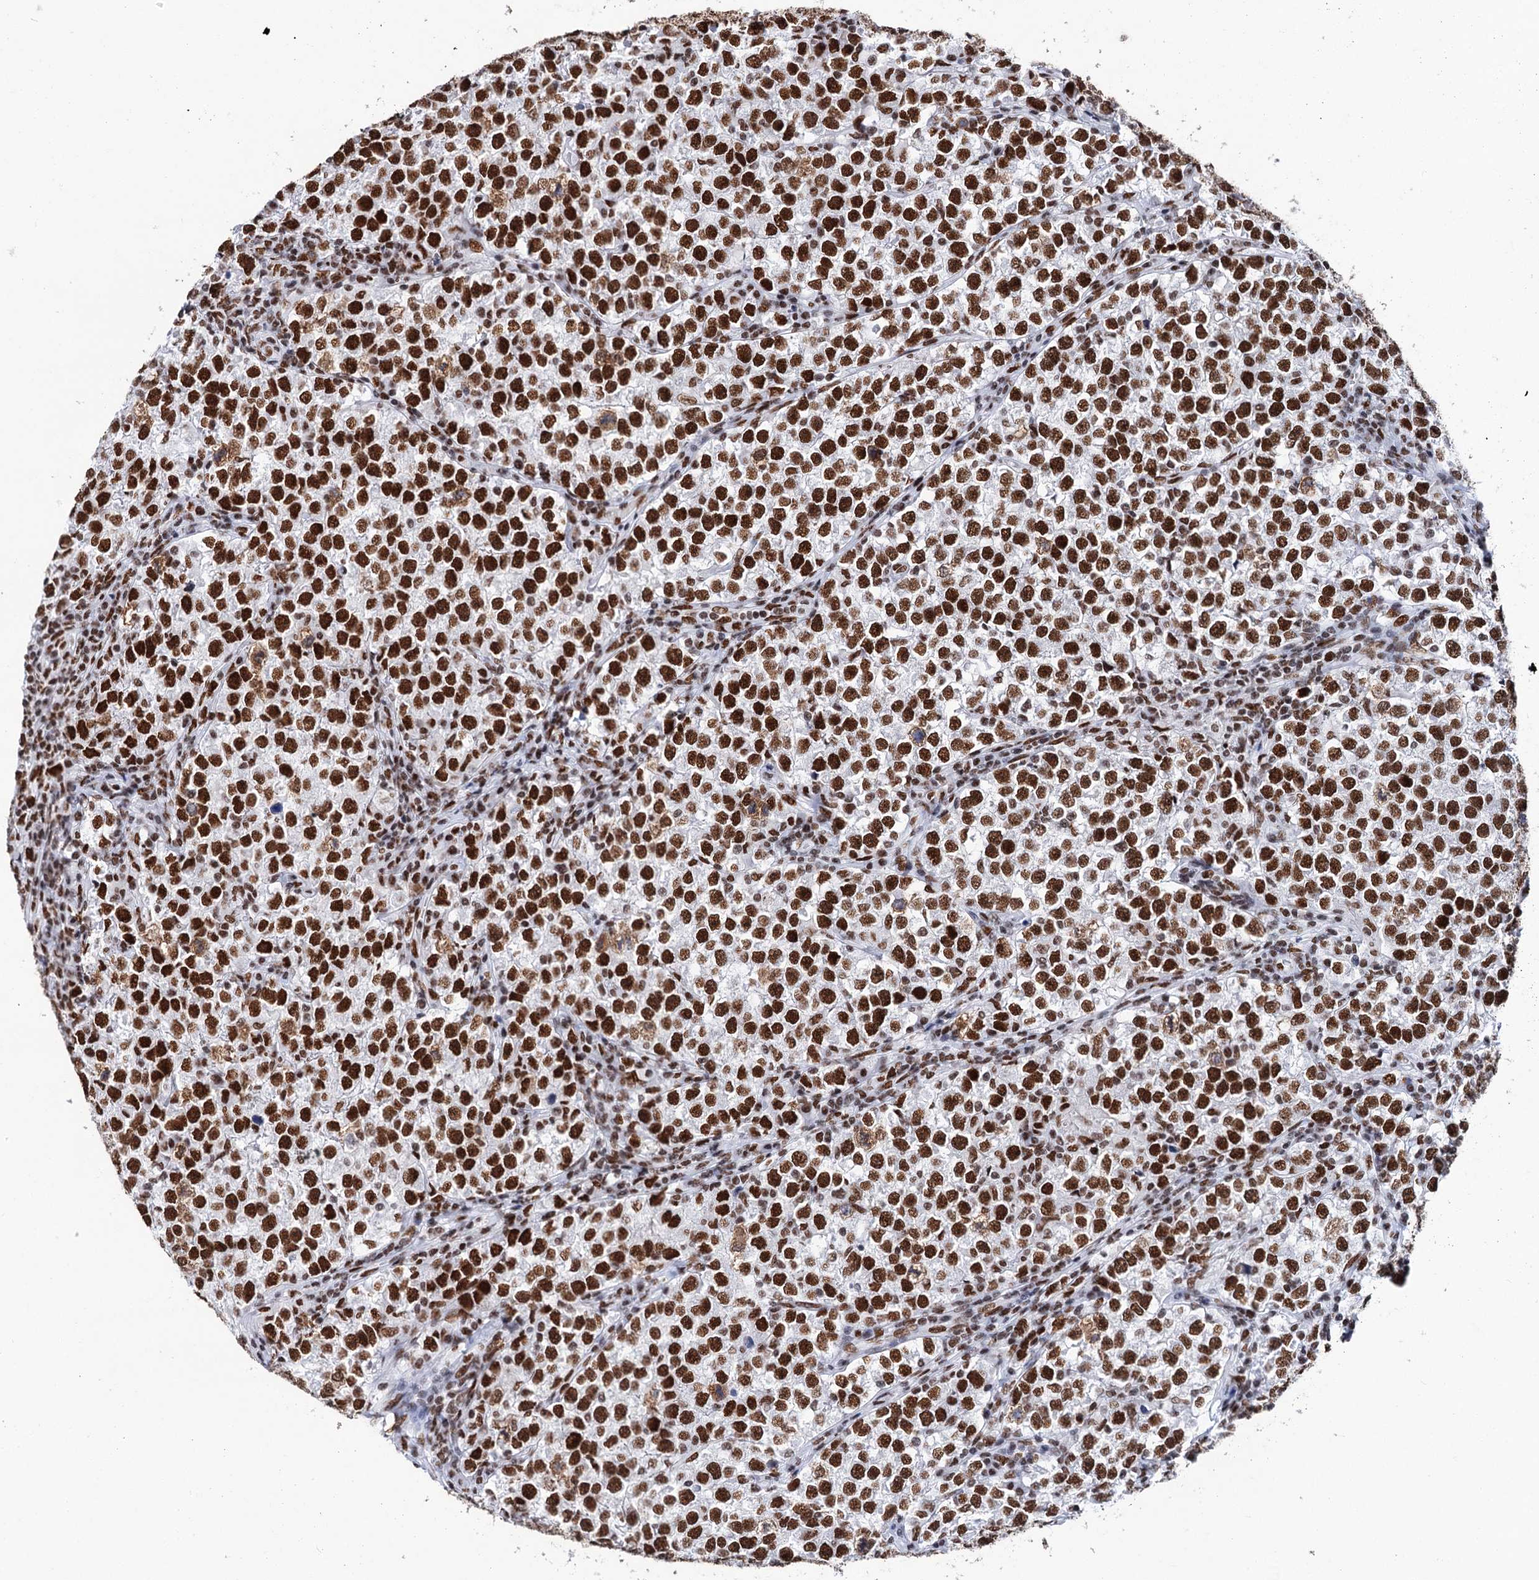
{"staining": {"intensity": "strong", "quantity": ">75%", "location": "nuclear"}, "tissue": "testis cancer", "cell_type": "Tumor cells", "image_type": "cancer", "snomed": [{"axis": "morphology", "description": "Normal tissue, NOS"}, {"axis": "morphology", "description": "Seminoma, NOS"}, {"axis": "topography", "description": "Testis"}], "caption": "Testis cancer stained for a protein (brown) exhibits strong nuclear positive positivity in about >75% of tumor cells.", "gene": "MATR3", "patient": {"sex": "male", "age": 43}}